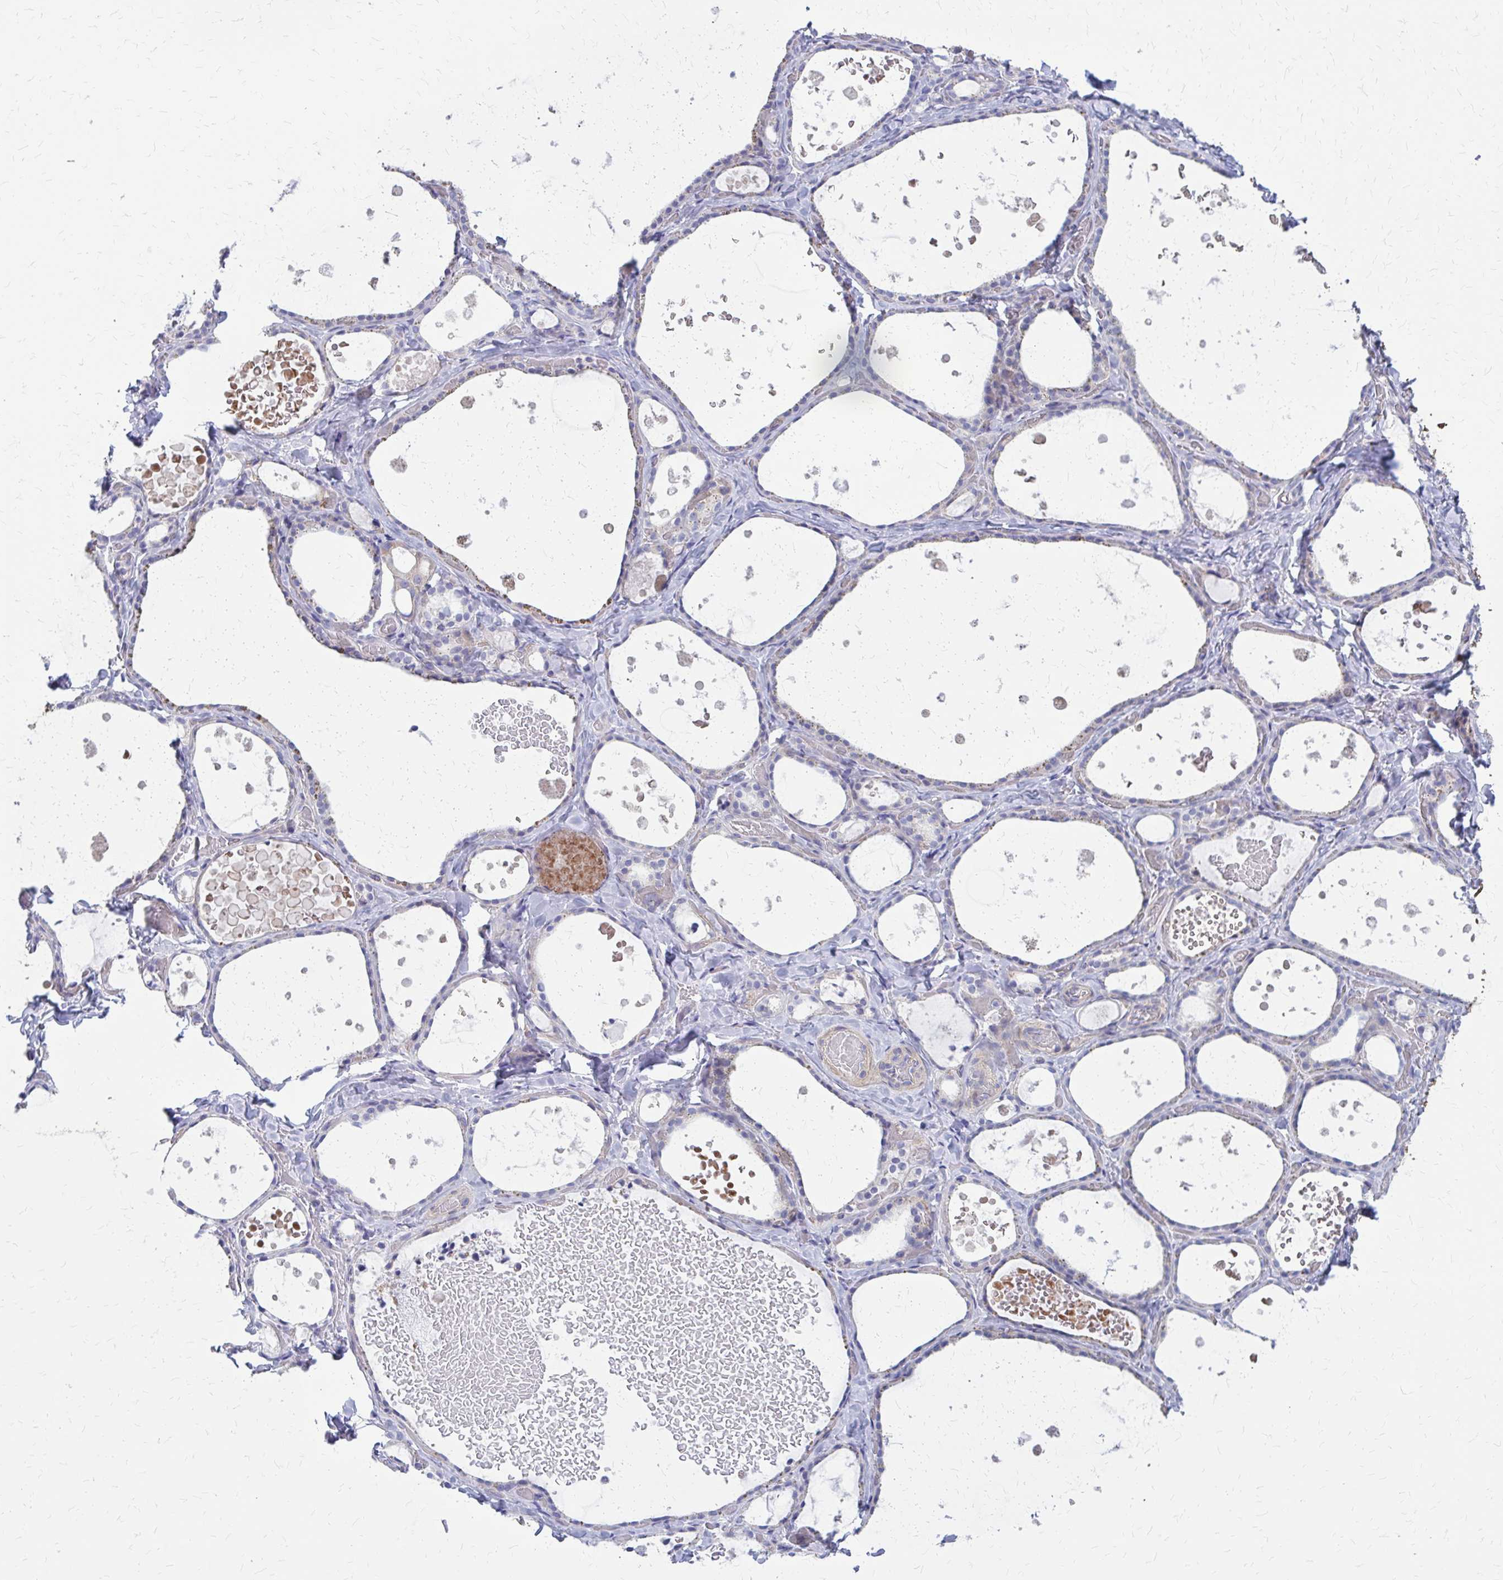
{"staining": {"intensity": "weak", "quantity": "<25%", "location": "cytoplasmic/membranous"}, "tissue": "thyroid gland", "cell_type": "Glandular cells", "image_type": "normal", "snomed": [{"axis": "morphology", "description": "Normal tissue, NOS"}, {"axis": "topography", "description": "Thyroid gland"}], "caption": "An IHC image of unremarkable thyroid gland is shown. There is no staining in glandular cells of thyroid gland. (Immunohistochemistry (ihc), brightfield microscopy, high magnification).", "gene": "GLYATL2", "patient": {"sex": "female", "age": 56}}